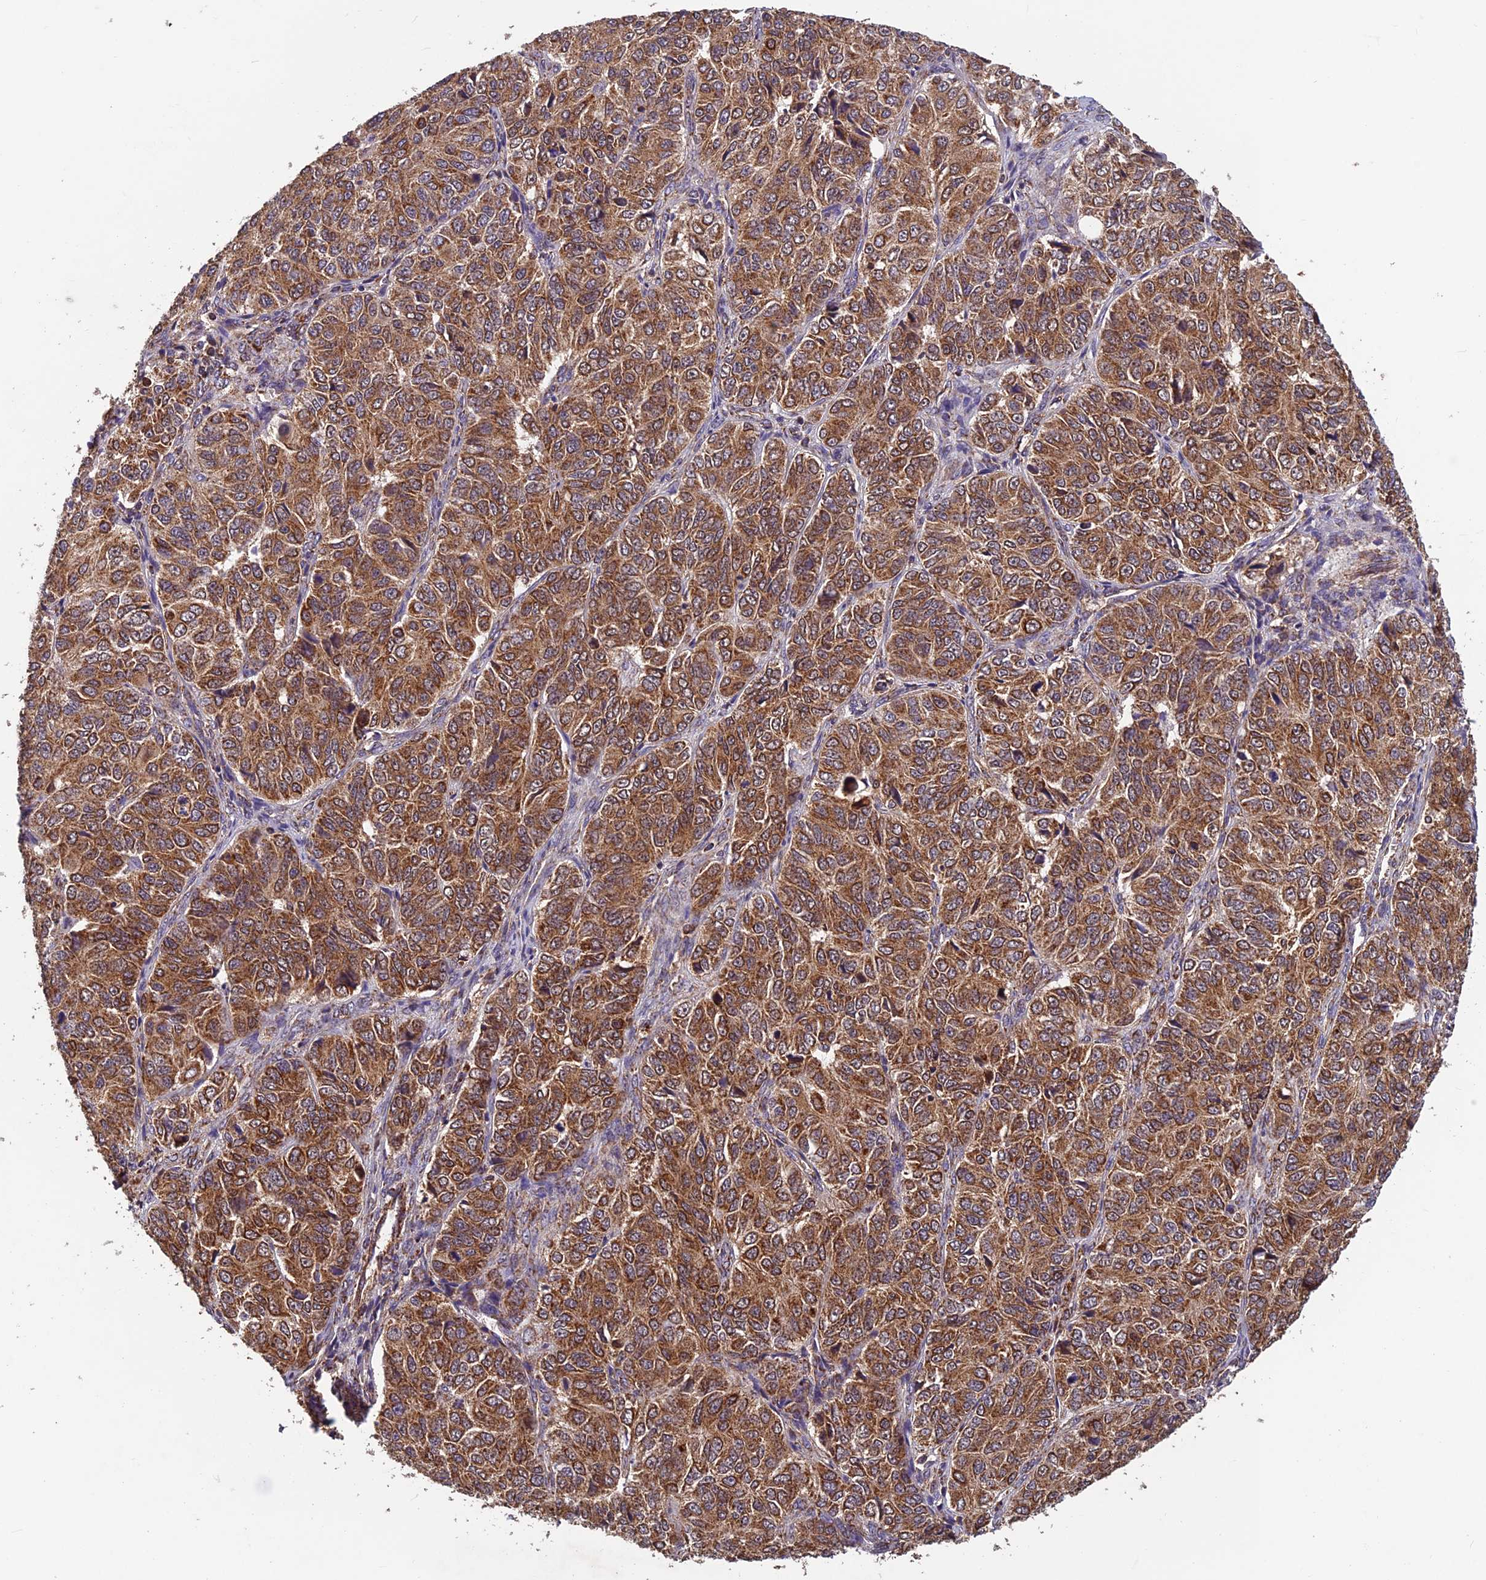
{"staining": {"intensity": "strong", "quantity": ">75%", "location": "cytoplasmic/membranous"}, "tissue": "ovarian cancer", "cell_type": "Tumor cells", "image_type": "cancer", "snomed": [{"axis": "morphology", "description": "Carcinoma, endometroid"}, {"axis": "topography", "description": "Ovary"}], "caption": "Ovarian cancer stained with immunohistochemistry (IHC) shows strong cytoplasmic/membranous expression in approximately >75% of tumor cells.", "gene": "CCDC15", "patient": {"sex": "female", "age": 51}}